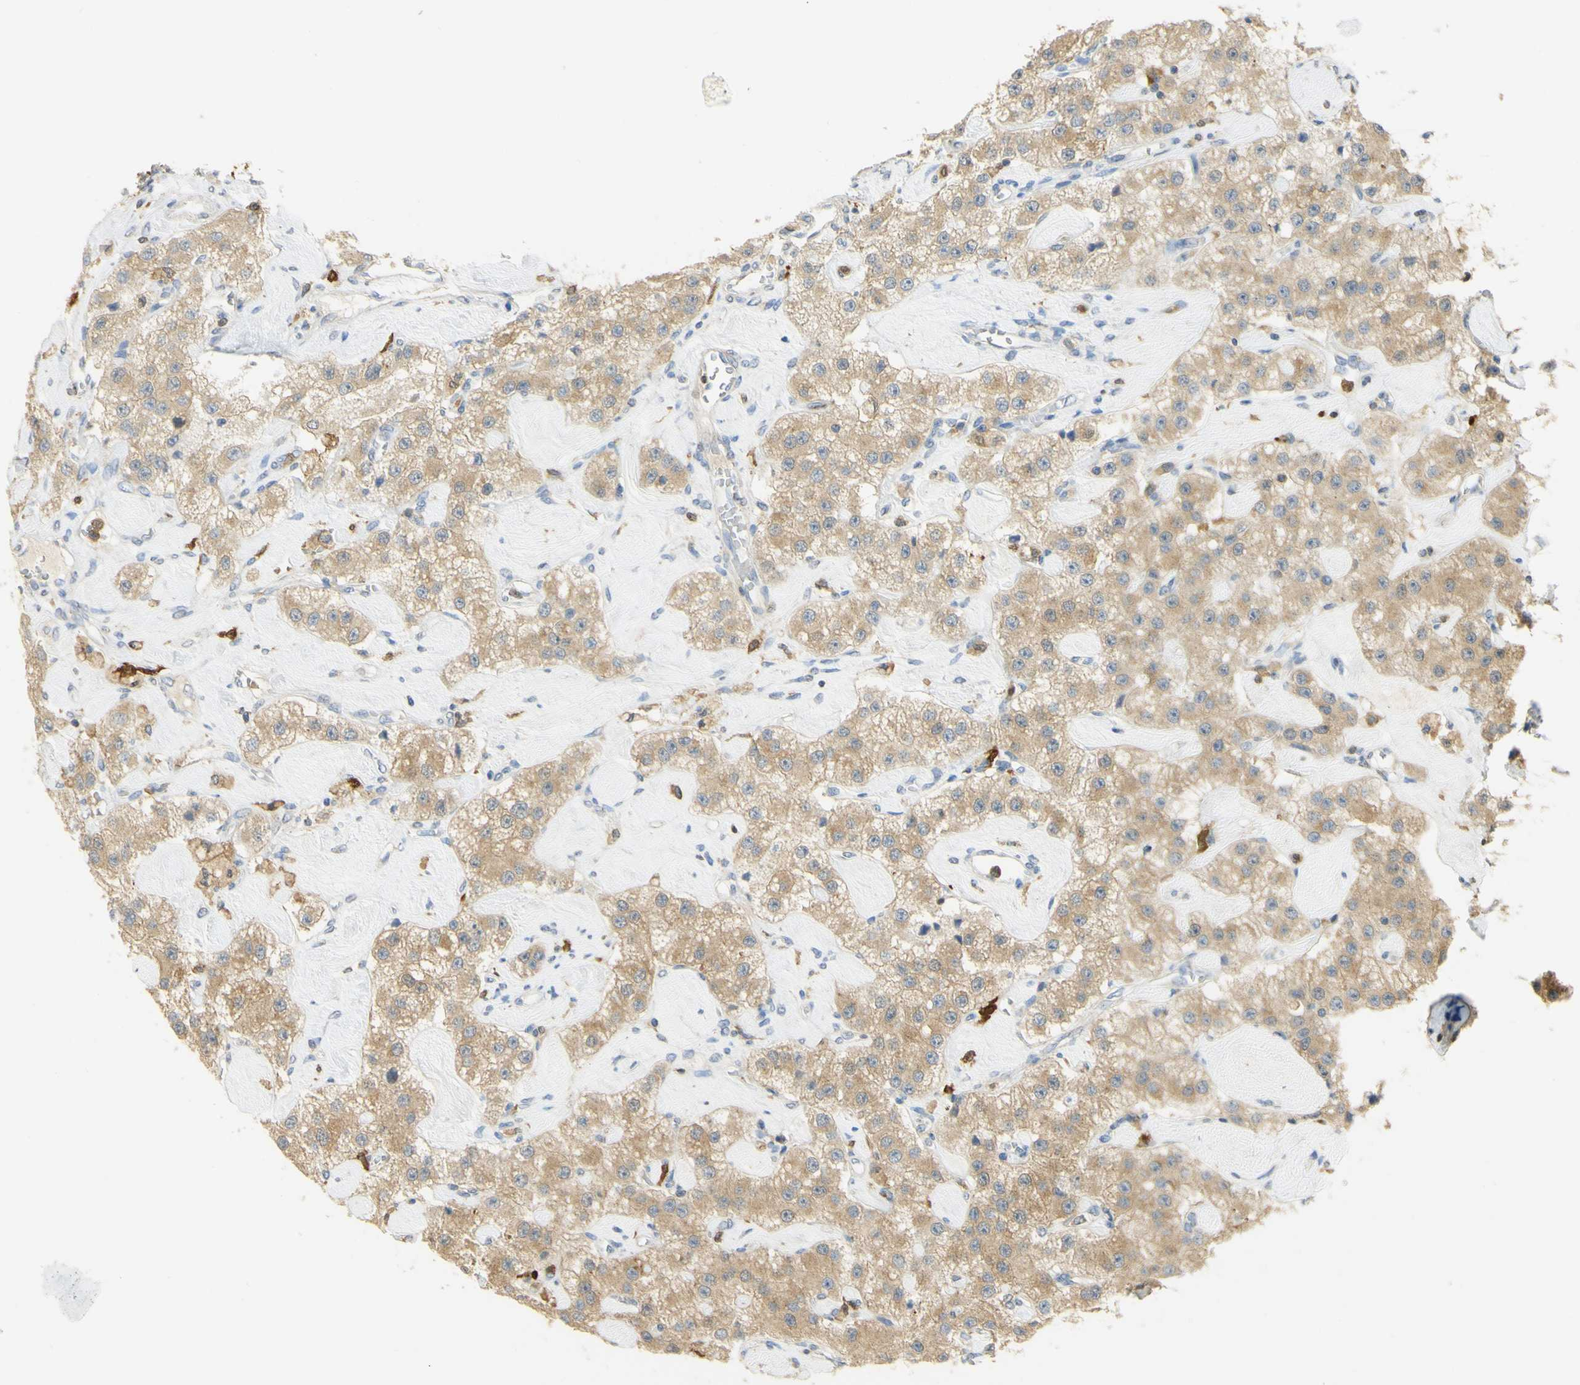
{"staining": {"intensity": "weak", "quantity": ">75%", "location": "cytoplasmic/membranous"}, "tissue": "carcinoid", "cell_type": "Tumor cells", "image_type": "cancer", "snomed": [{"axis": "morphology", "description": "Carcinoid, malignant, NOS"}, {"axis": "topography", "description": "Pancreas"}], "caption": "An IHC image of neoplastic tissue is shown. Protein staining in brown shows weak cytoplasmic/membranous positivity in malignant carcinoid within tumor cells.", "gene": "PAK1", "patient": {"sex": "male", "age": 41}}